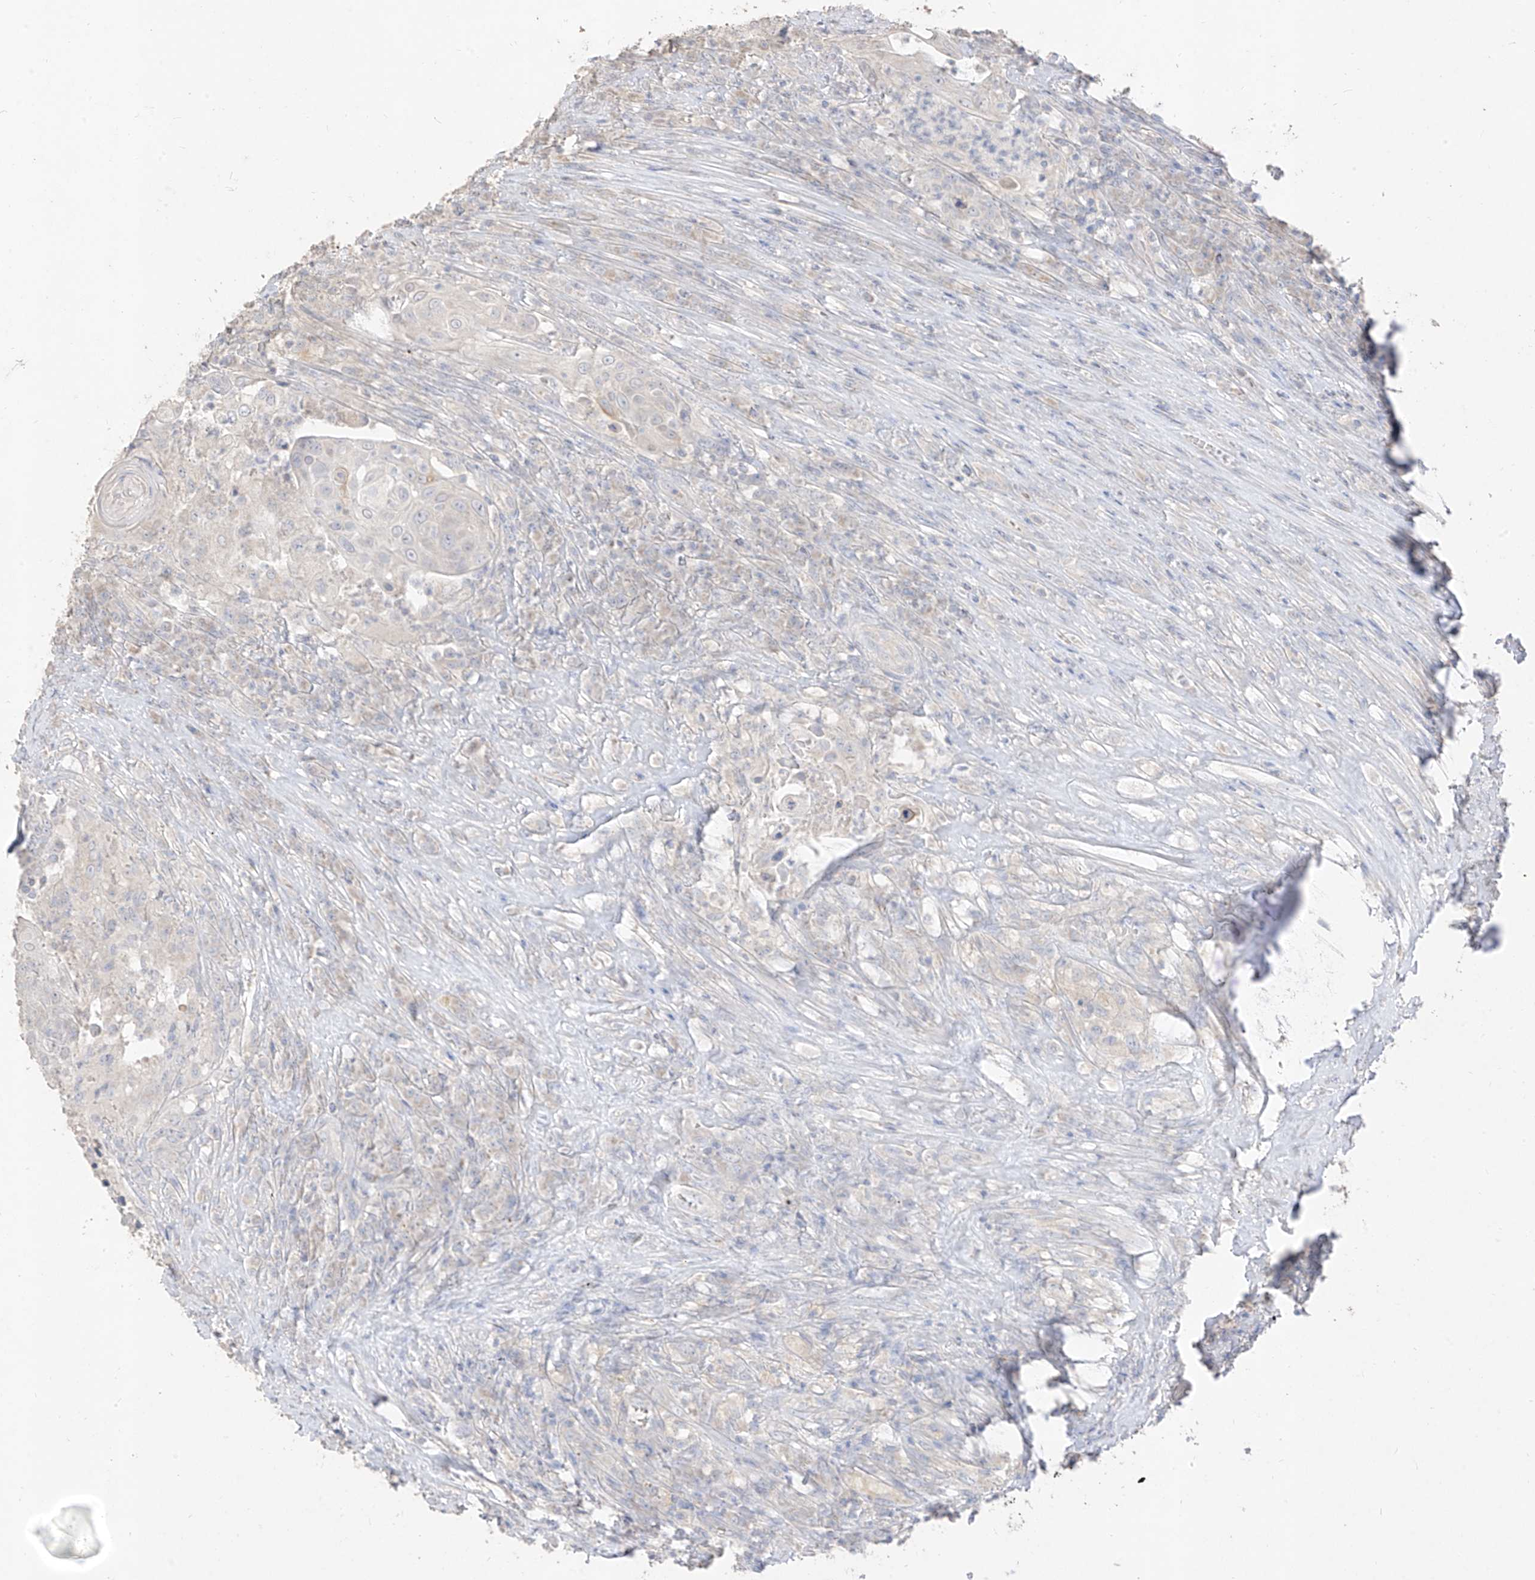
{"staining": {"intensity": "negative", "quantity": "none", "location": "none"}, "tissue": "urothelial cancer", "cell_type": "Tumor cells", "image_type": "cancer", "snomed": [{"axis": "morphology", "description": "Urothelial carcinoma, High grade"}, {"axis": "topography", "description": "Urinary bladder"}], "caption": "Immunohistochemistry (IHC) of human high-grade urothelial carcinoma demonstrates no staining in tumor cells.", "gene": "ZZEF1", "patient": {"sex": "female", "age": 63}}